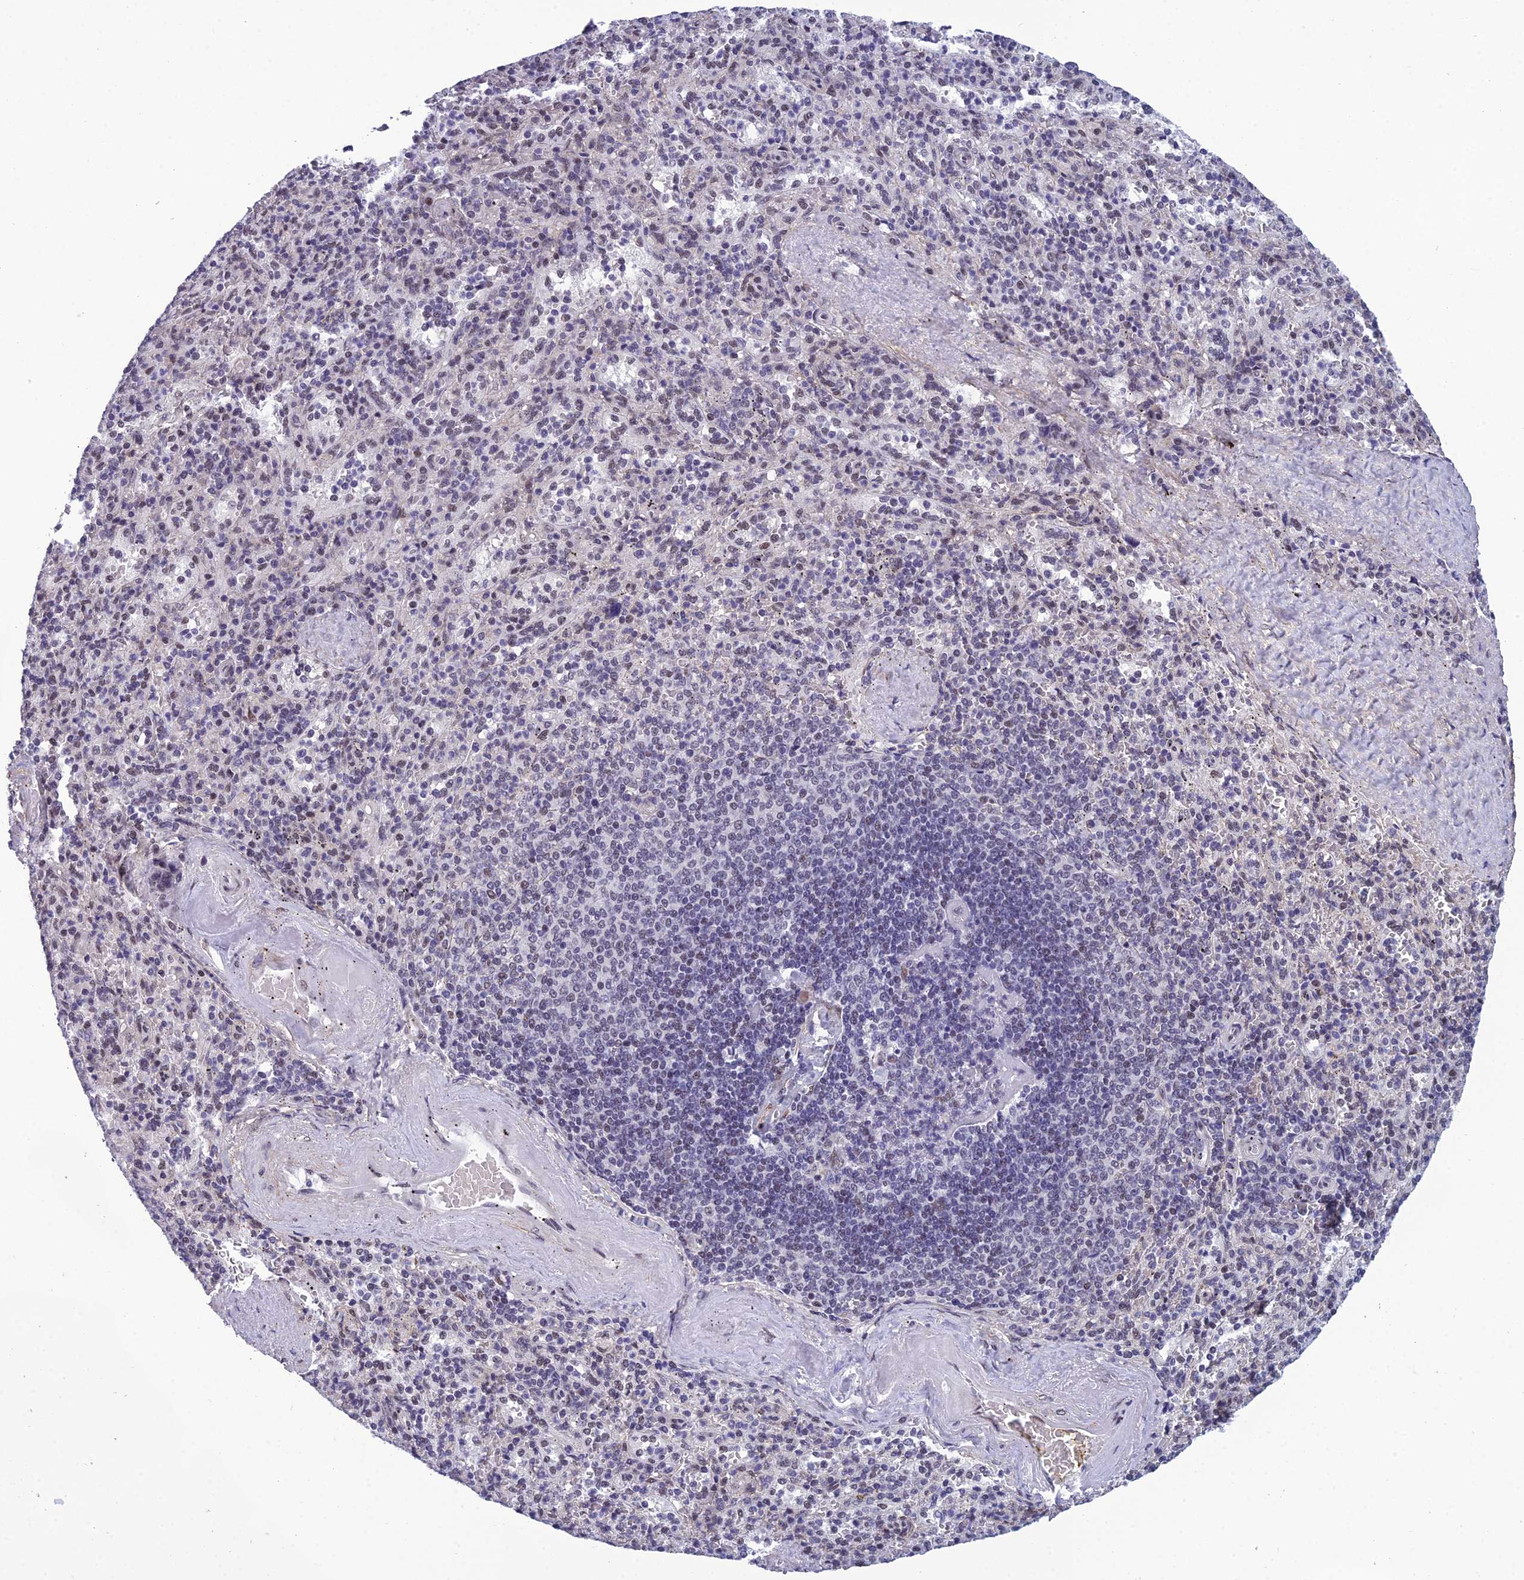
{"staining": {"intensity": "weak", "quantity": "<25%", "location": "nuclear"}, "tissue": "spleen", "cell_type": "Cells in red pulp", "image_type": "normal", "snomed": [{"axis": "morphology", "description": "Normal tissue, NOS"}, {"axis": "topography", "description": "Spleen"}], "caption": "This is a histopathology image of IHC staining of benign spleen, which shows no staining in cells in red pulp.", "gene": "RSRC1", "patient": {"sex": "male", "age": 82}}